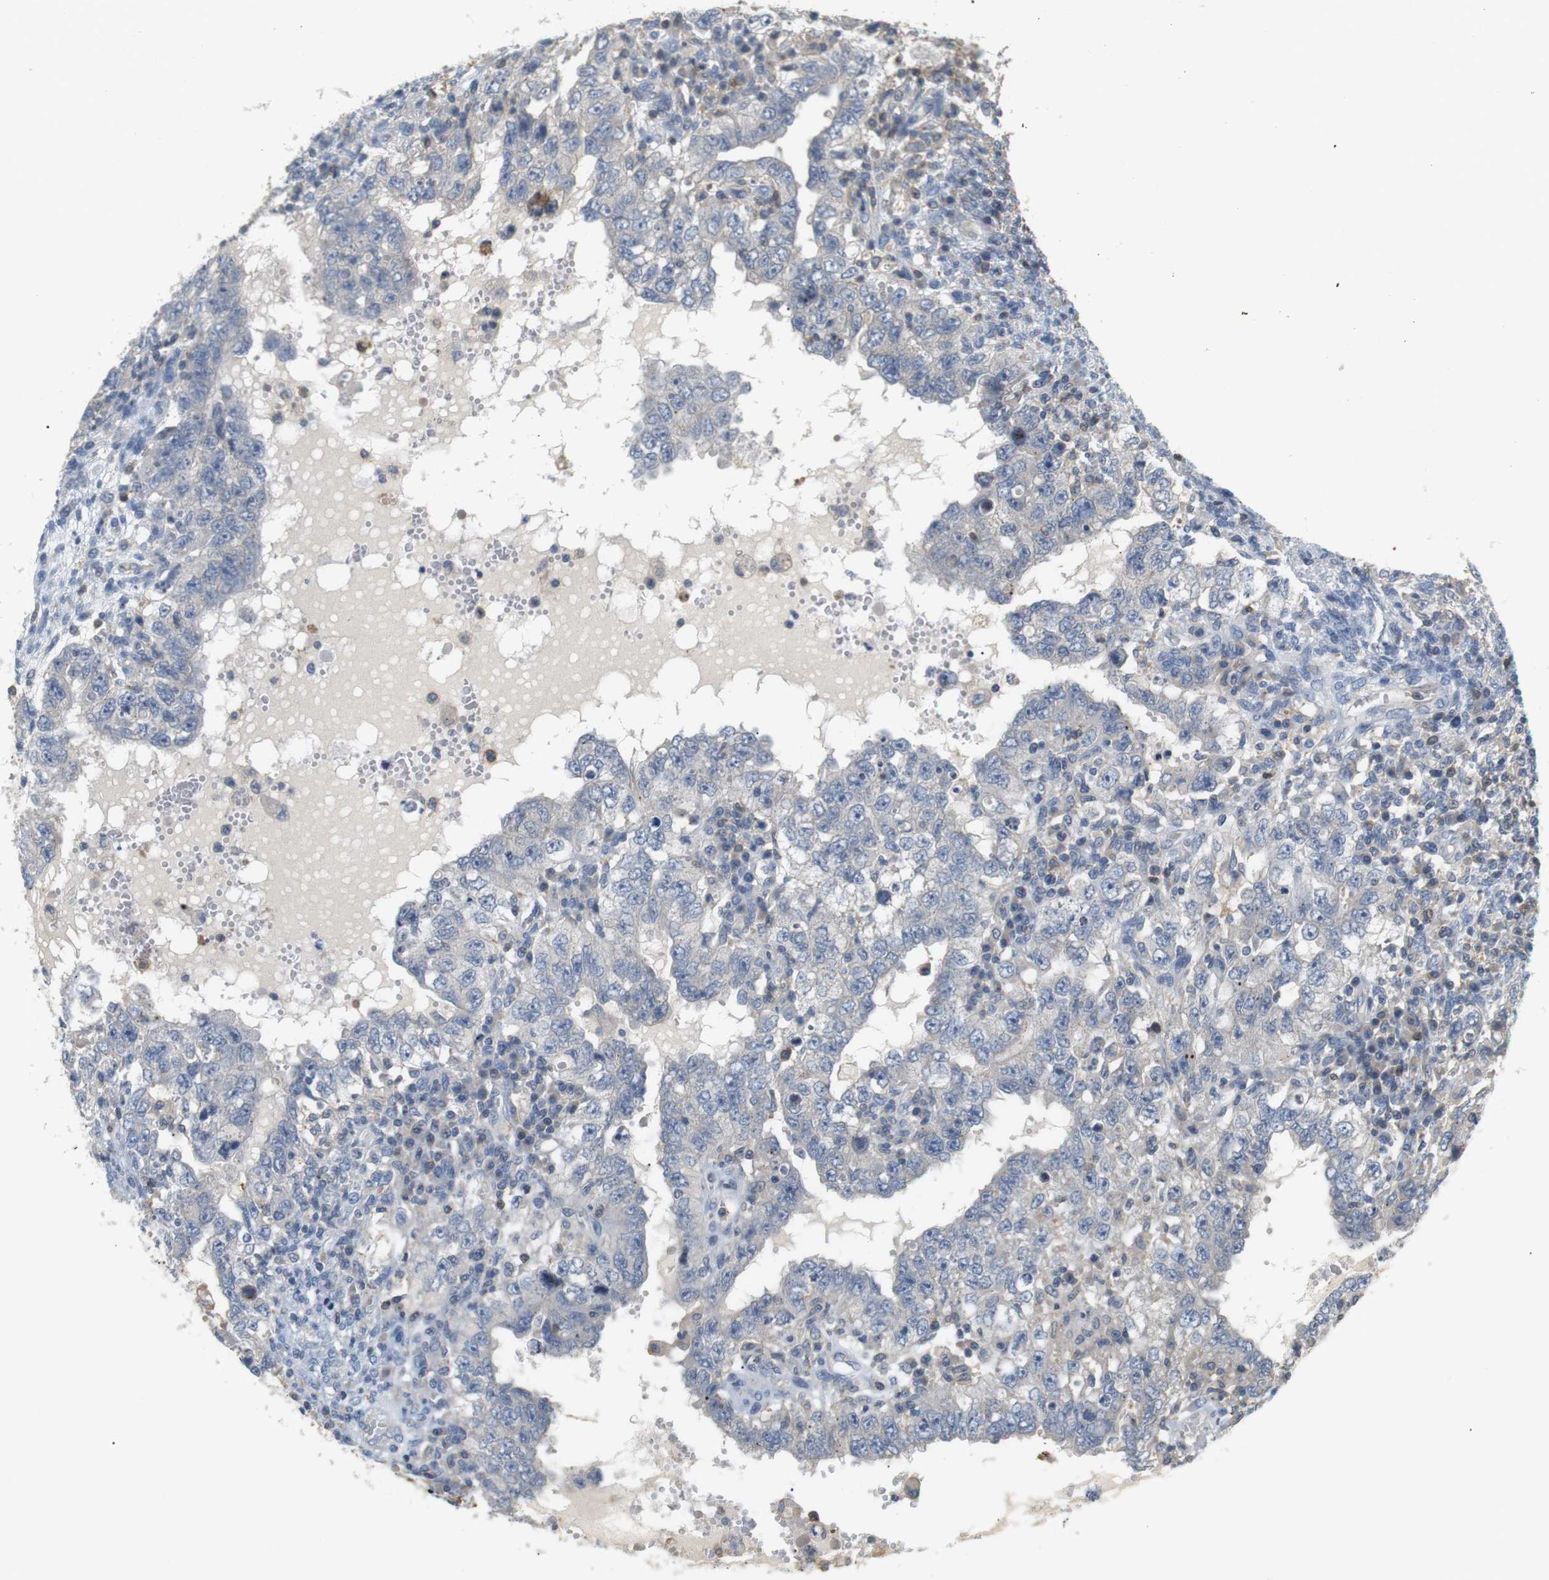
{"staining": {"intensity": "negative", "quantity": "none", "location": "none"}, "tissue": "testis cancer", "cell_type": "Tumor cells", "image_type": "cancer", "snomed": [{"axis": "morphology", "description": "Carcinoma, Embryonal, NOS"}, {"axis": "topography", "description": "Testis"}], "caption": "Embryonal carcinoma (testis) stained for a protein using IHC reveals no staining tumor cells.", "gene": "P2RY1", "patient": {"sex": "male", "age": 26}}